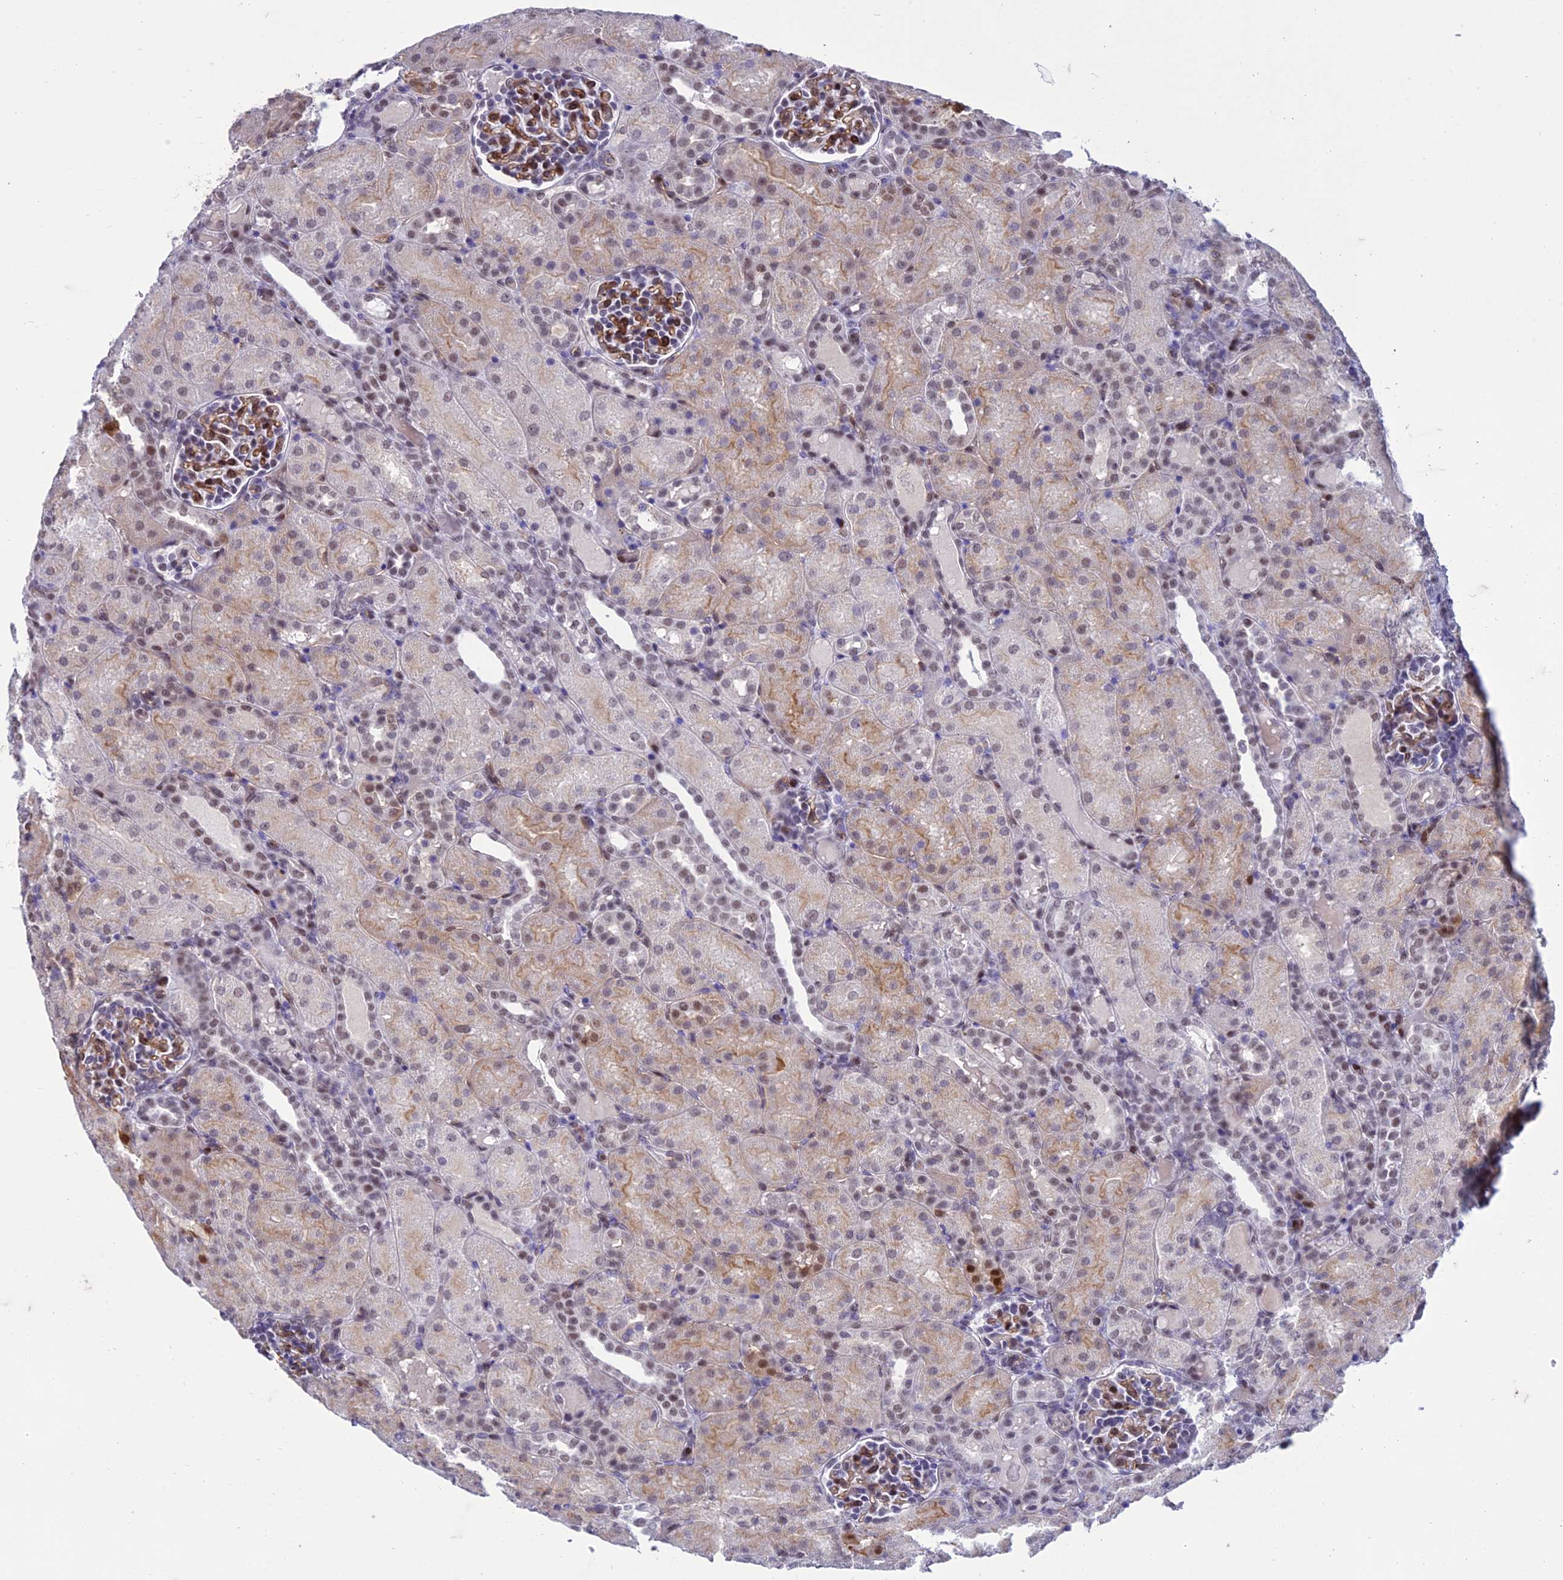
{"staining": {"intensity": "moderate", "quantity": "25%-75%", "location": "cytoplasmic/membranous,nuclear"}, "tissue": "kidney", "cell_type": "Cells in glomeruli", "image_type": "normal", "snomed": [{"axis": "morphology", "description": "Normal tissue, NOS"}, {"axis": "topography", "description": "Kidney"}], "caption": "IHC histopathology image of benign kidney stained for a protein (brown), which reveals medium levels of moderate cytoplasmic/membranous,nuclear expression in about 25%-75% of cells in glomeruli.", "gene": "RANBP3", "patient": {"sex": "male", "age": 1}}